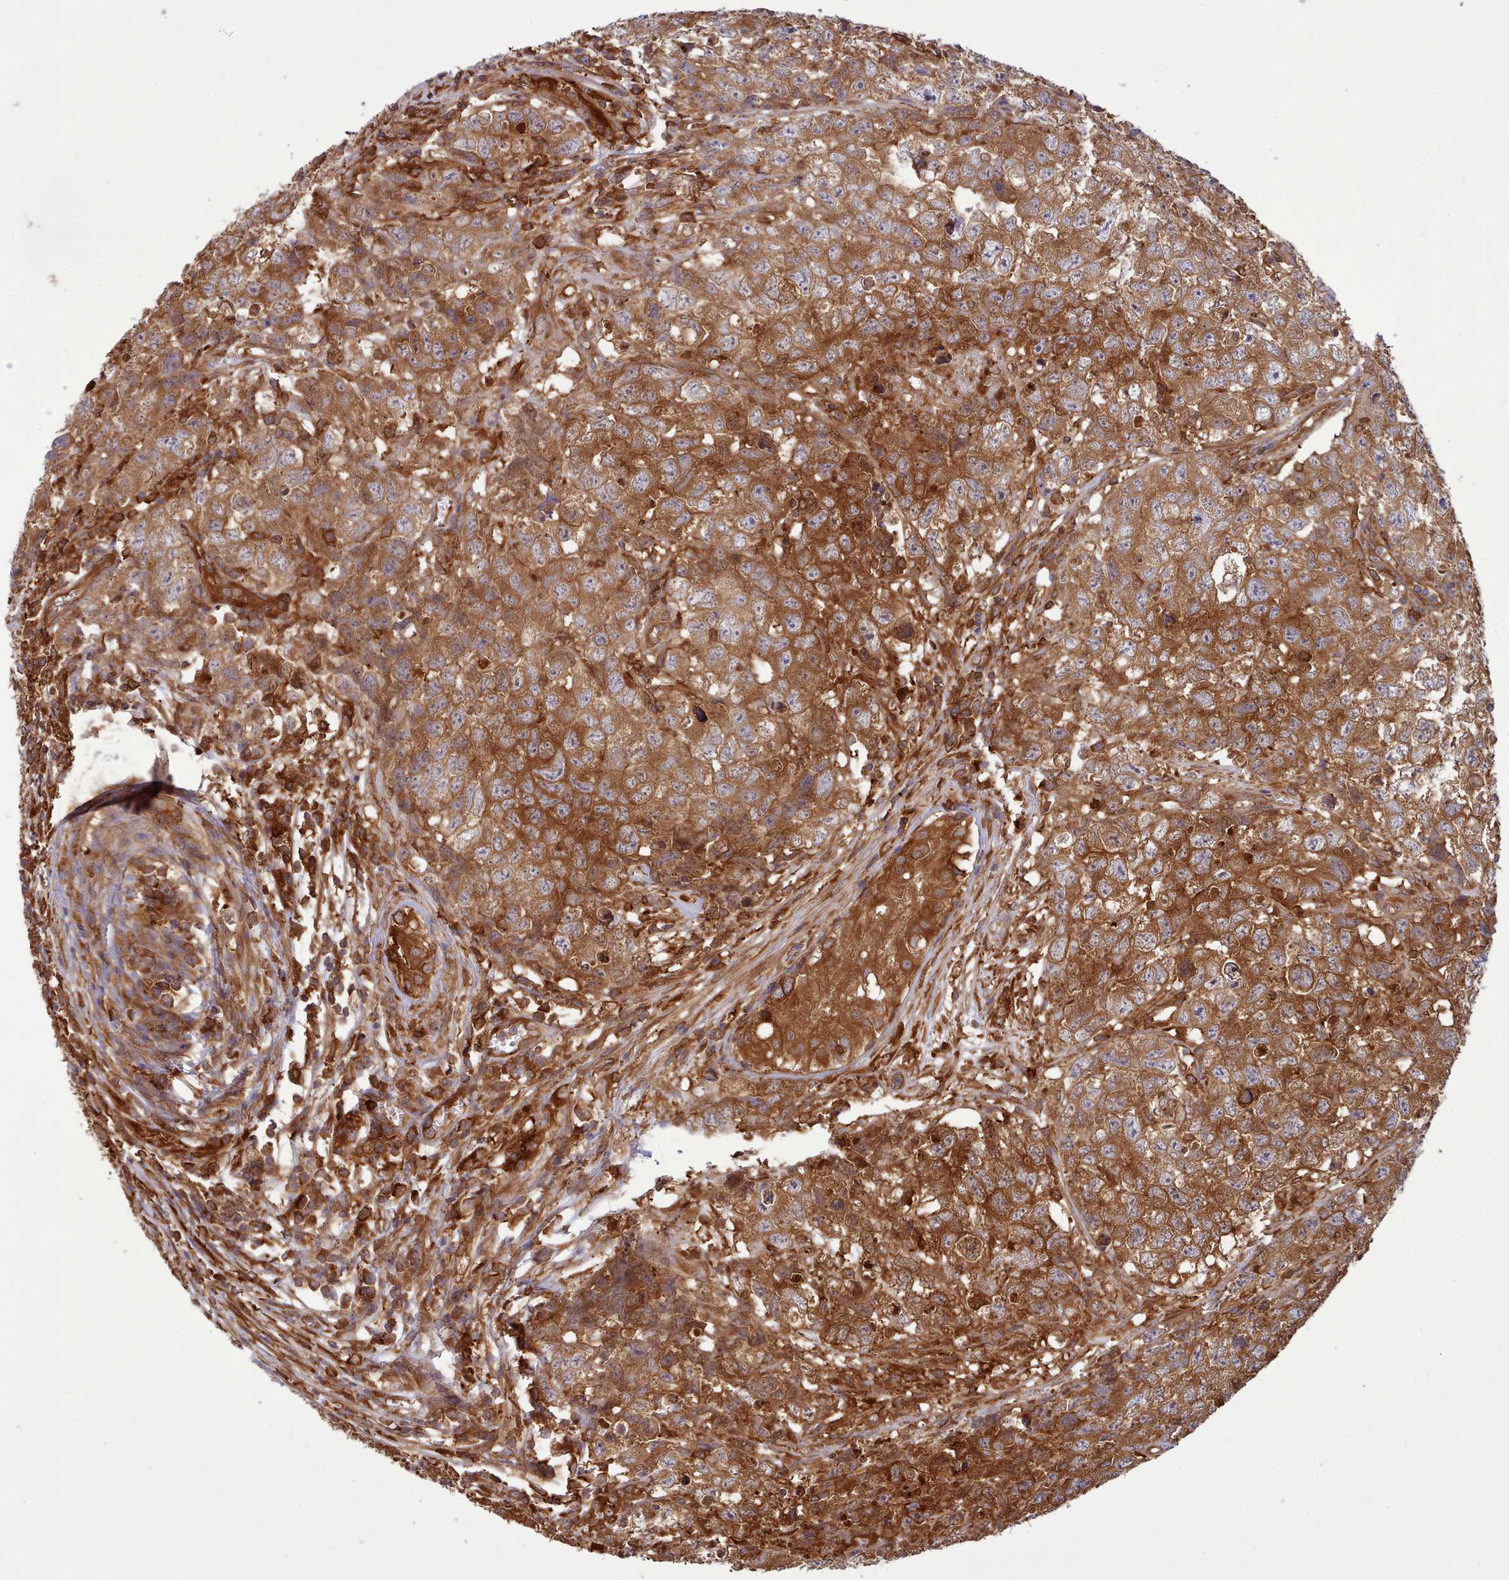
{"staining": {"intensity": "strong", "quantity": ">75%", "location": "cytoplasmic/membranous"}, "tissue": "testis cancer", "cell_type": "Tumor cells", "image_type": "cancer", "snomed": [{"axis": "morphology", "description": "Carcinoma, Embryonal, NOS"}, {"axis": "topography", "description": "Testis"}], "caption": "Immunohistochemistry (DAB (3,3'-diaminobenzidine)) staining of human embryonal carcinoma (testis) exhibits strong cytoplasmic/membranous protein expression in about >75% of tumor cells.", "gene": "SLC4A9", "patient": {"sex": "male", "age": 22}}